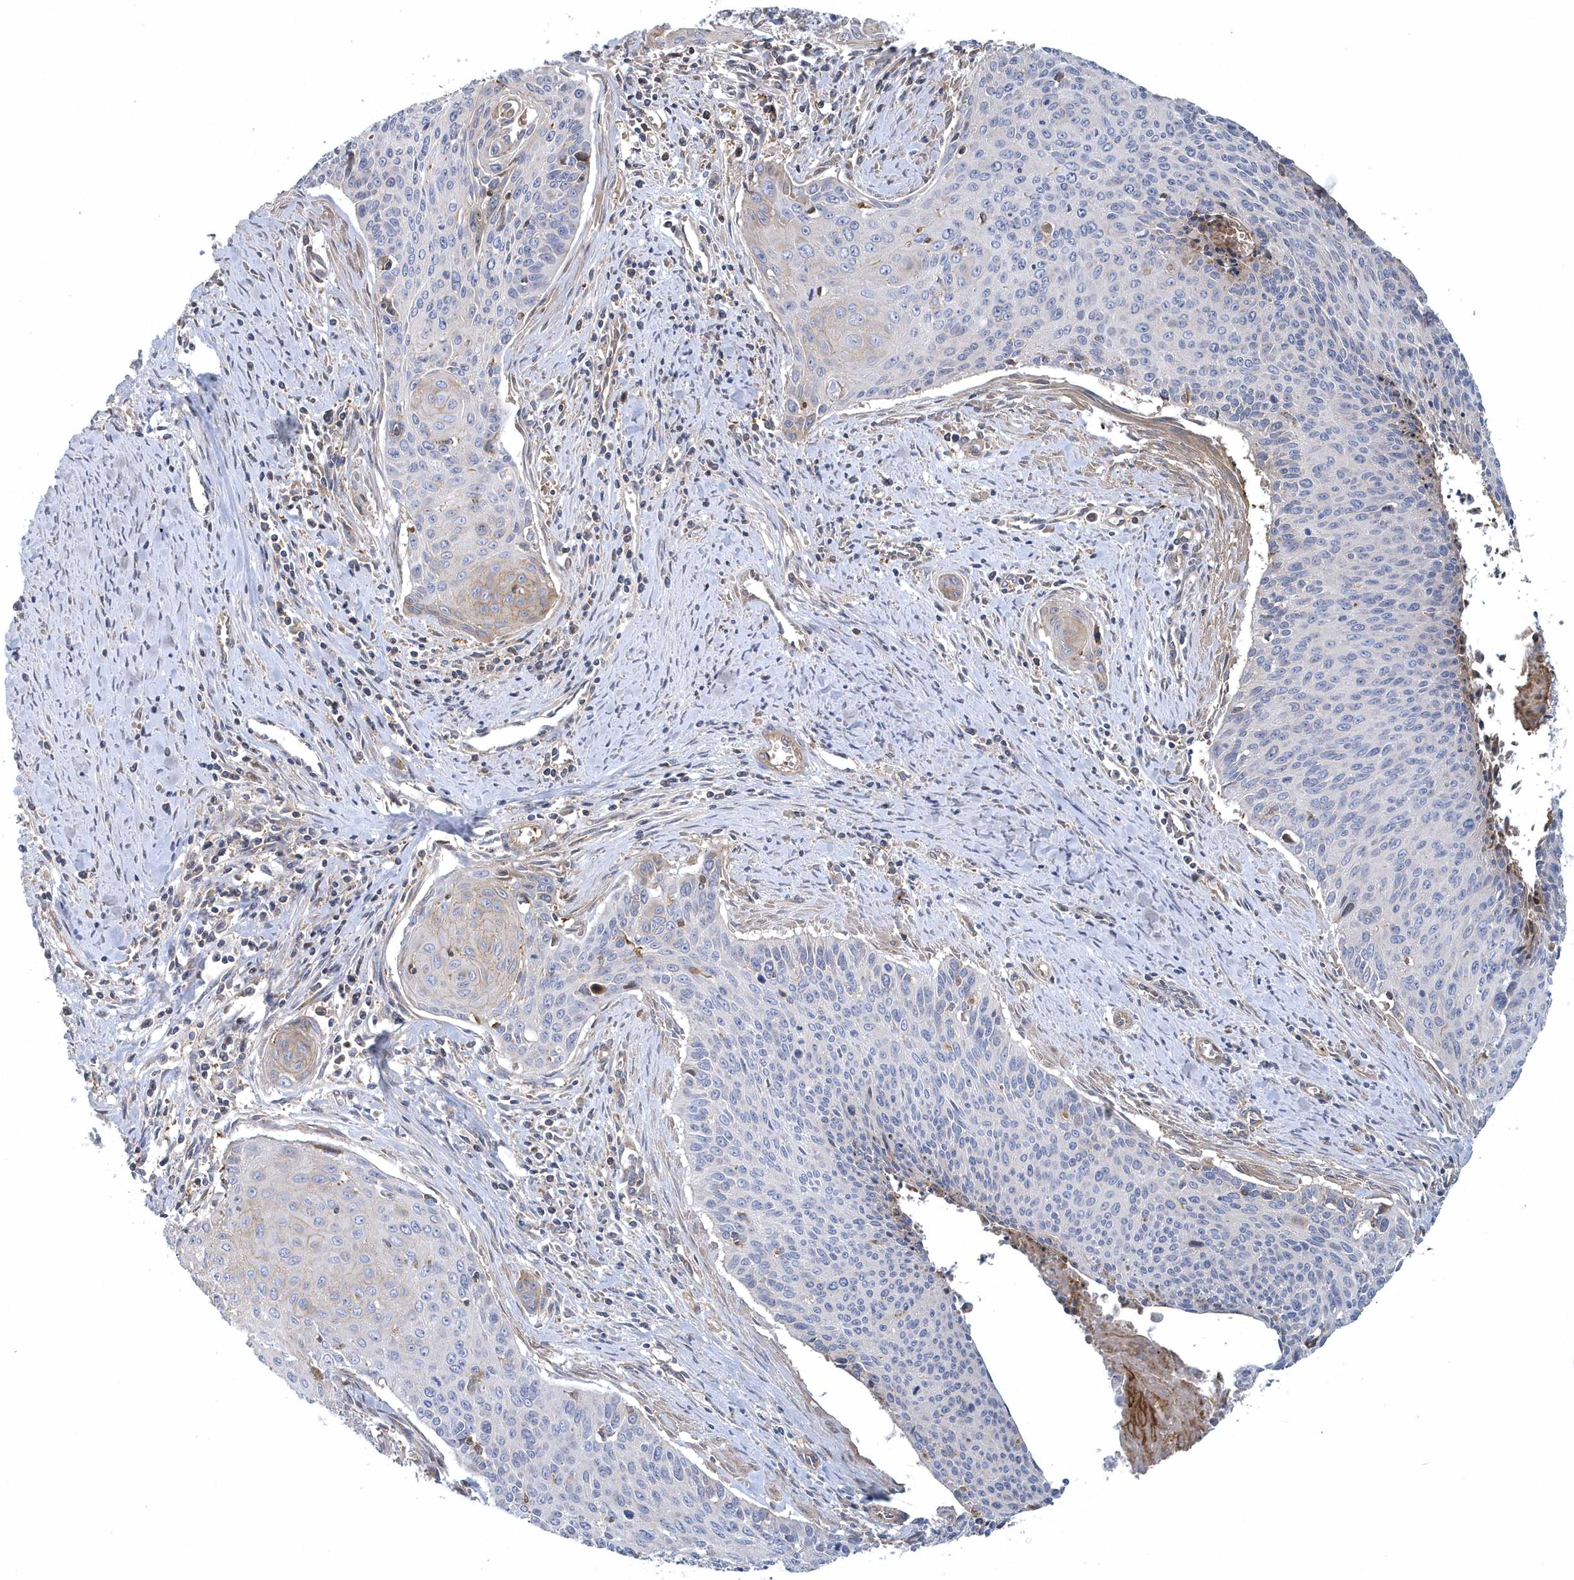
{"staining": {"intensity": "negative", "quantity": "none", "location": "none"}, "tissue": "cervical cancer", "cell_type": "Tumor cells", "image_type": "cancer", "snomed": [{"axis": "morphology", "description": "Squamous cell carcinoma, NOS"}, {"axis": "topography", "description": "Cervix"}], "caption": "Tumor cells show no significant expression in cervical cancer (squamous cell carcinoma).", "gene": "ARAP2", "patient": {"sex": "female", "age": 55}}